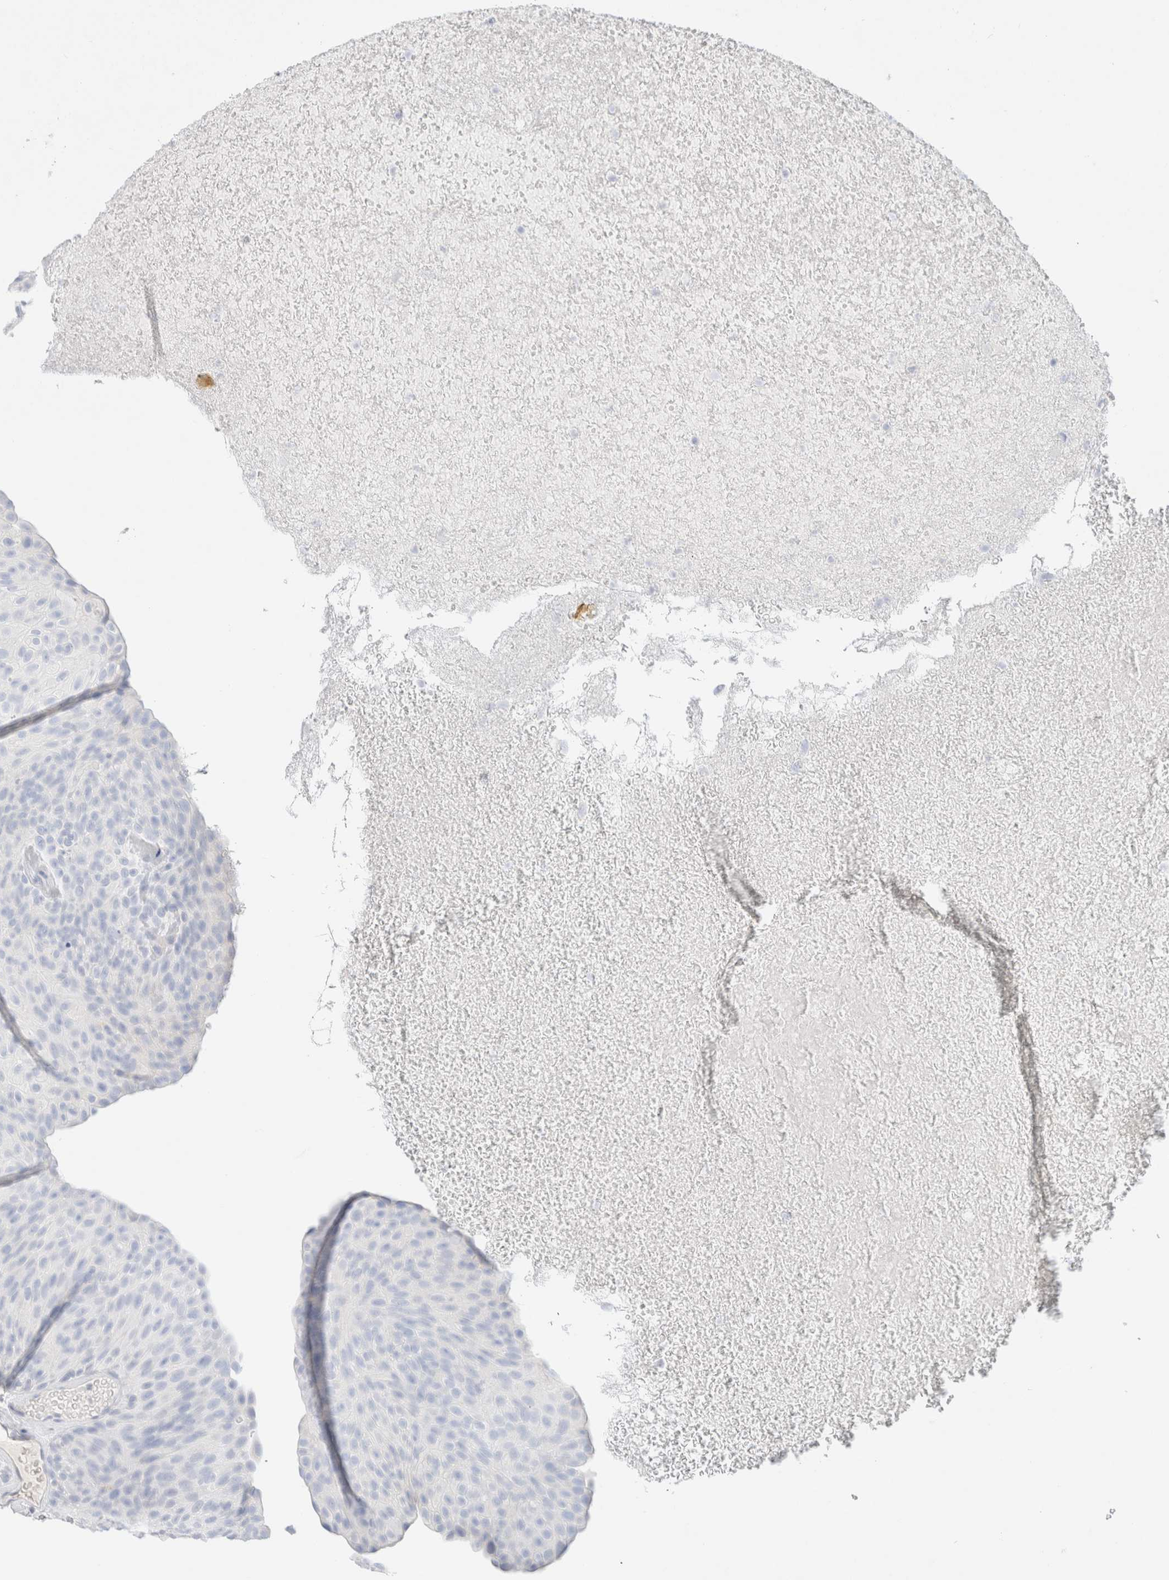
{"staining": {"intensity": "negative", "quantity": "none", "location": "none"}, "tissue": "urothelial cancer", "cell_type": "Tumor cells", "image_type": "cancer", "snomed": [{"axis": "morphology", "description": "Urothelial carcinoma, Low grade"}, {"axis": "topography", "description": "Urinary bladder"}], "caption": "Tumor cells show no significant protein staining in urothelial cancer.", "gene": "CPQ", "patient": {"sex": "male", "age": 78}}